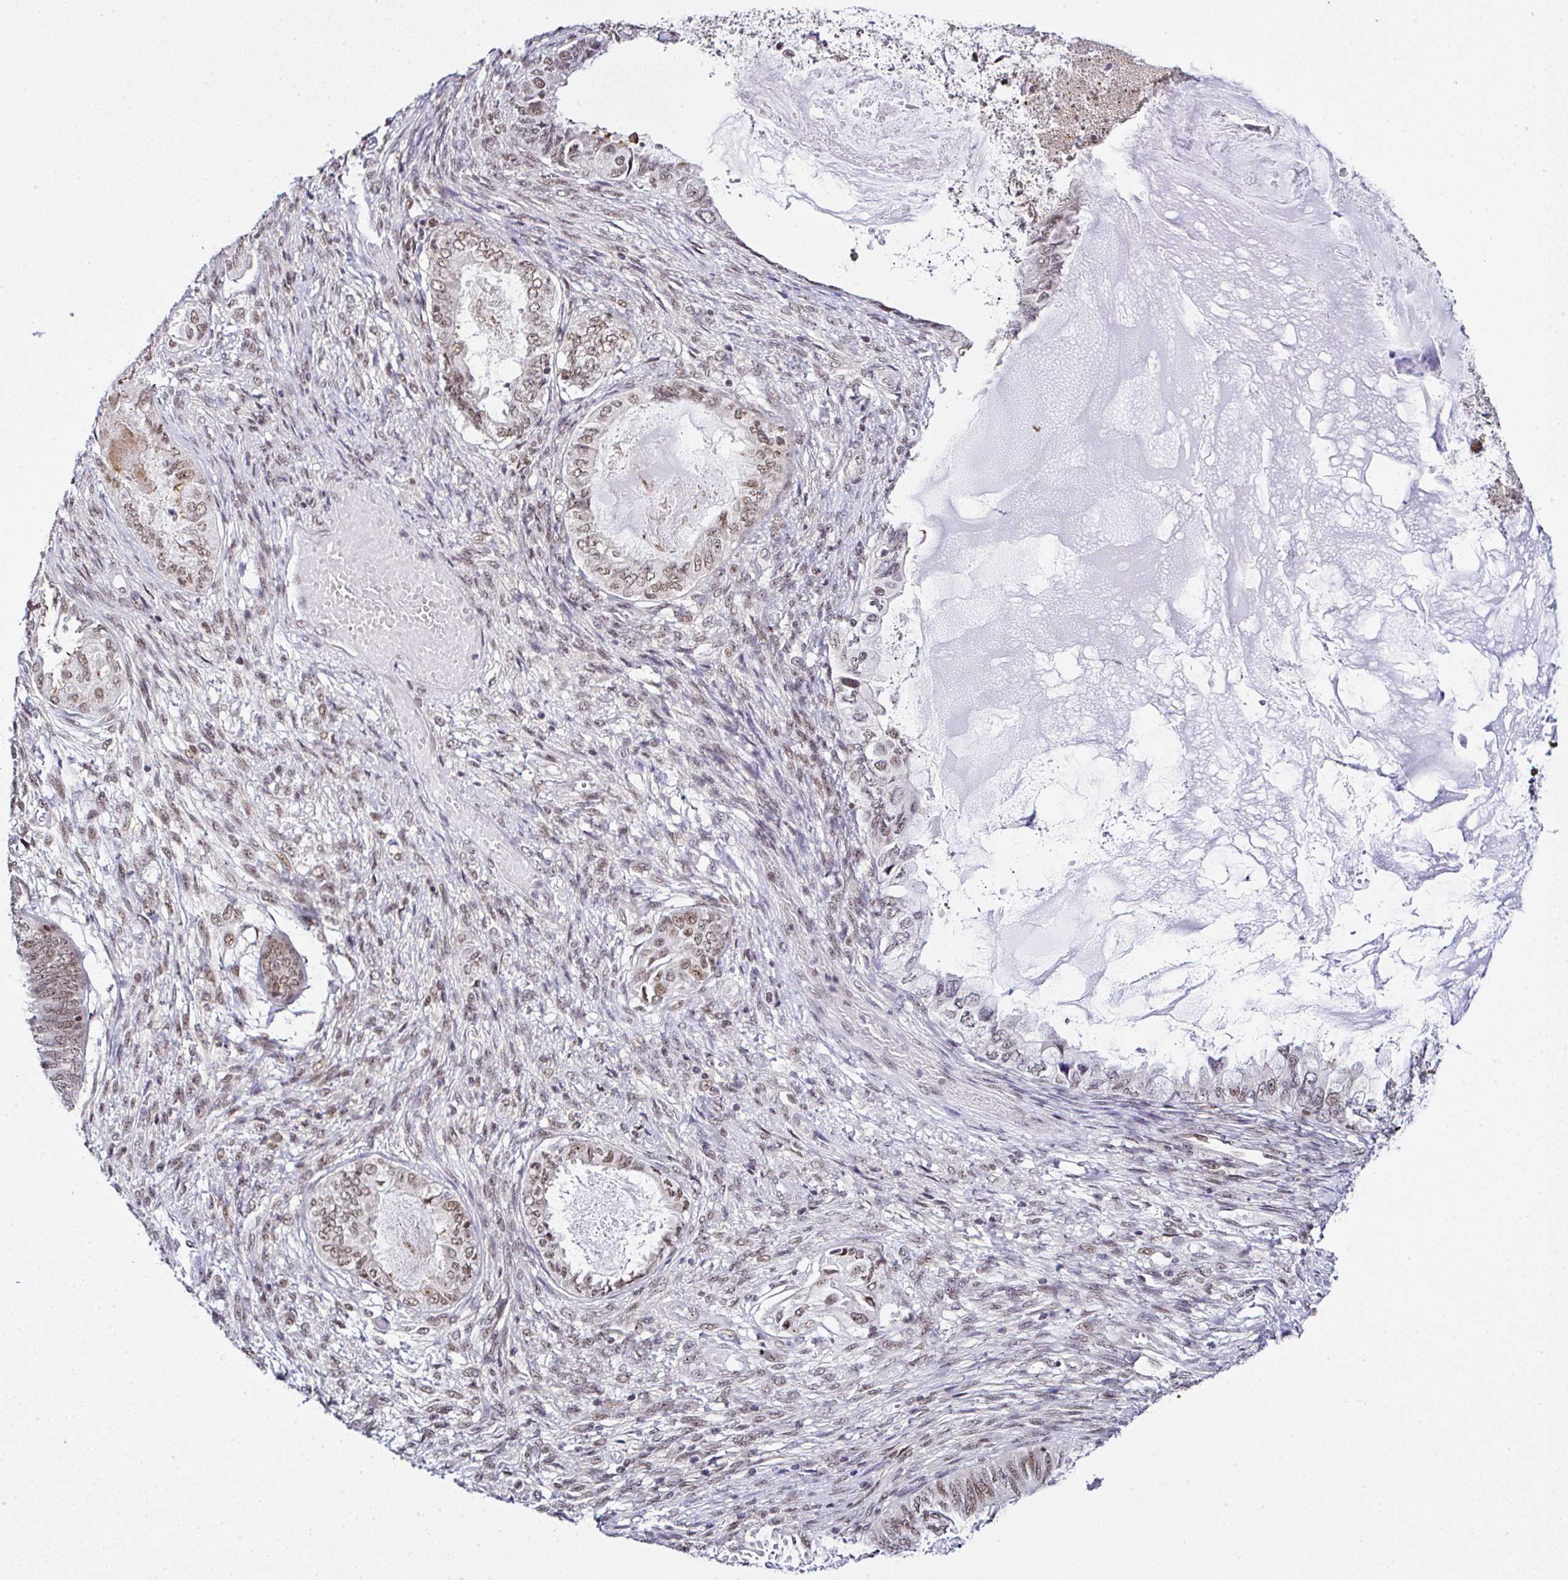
{"staining": {"intensity": "moderate", "quantity": ">75%", "location": "nuclear"}, "tissue": "ovarian cancer", "cell_type": "Tumor cells", "image_type": "cancer", "snomed": [{"axis": "morphology", "description": "Carcinoma, endometroid"}, {"axis": "topography", "description": "Ovary"}], "caption": "Immunohistochemical staining of human ovarian cancer (endometroid carcinoma) displays medium levels of moderate nuclear protein expression in about >75% of tumor cells. Nuclei are stained in blue.", "gene": "PTPN2", "patient": {"sex": "female", "age": 70}}